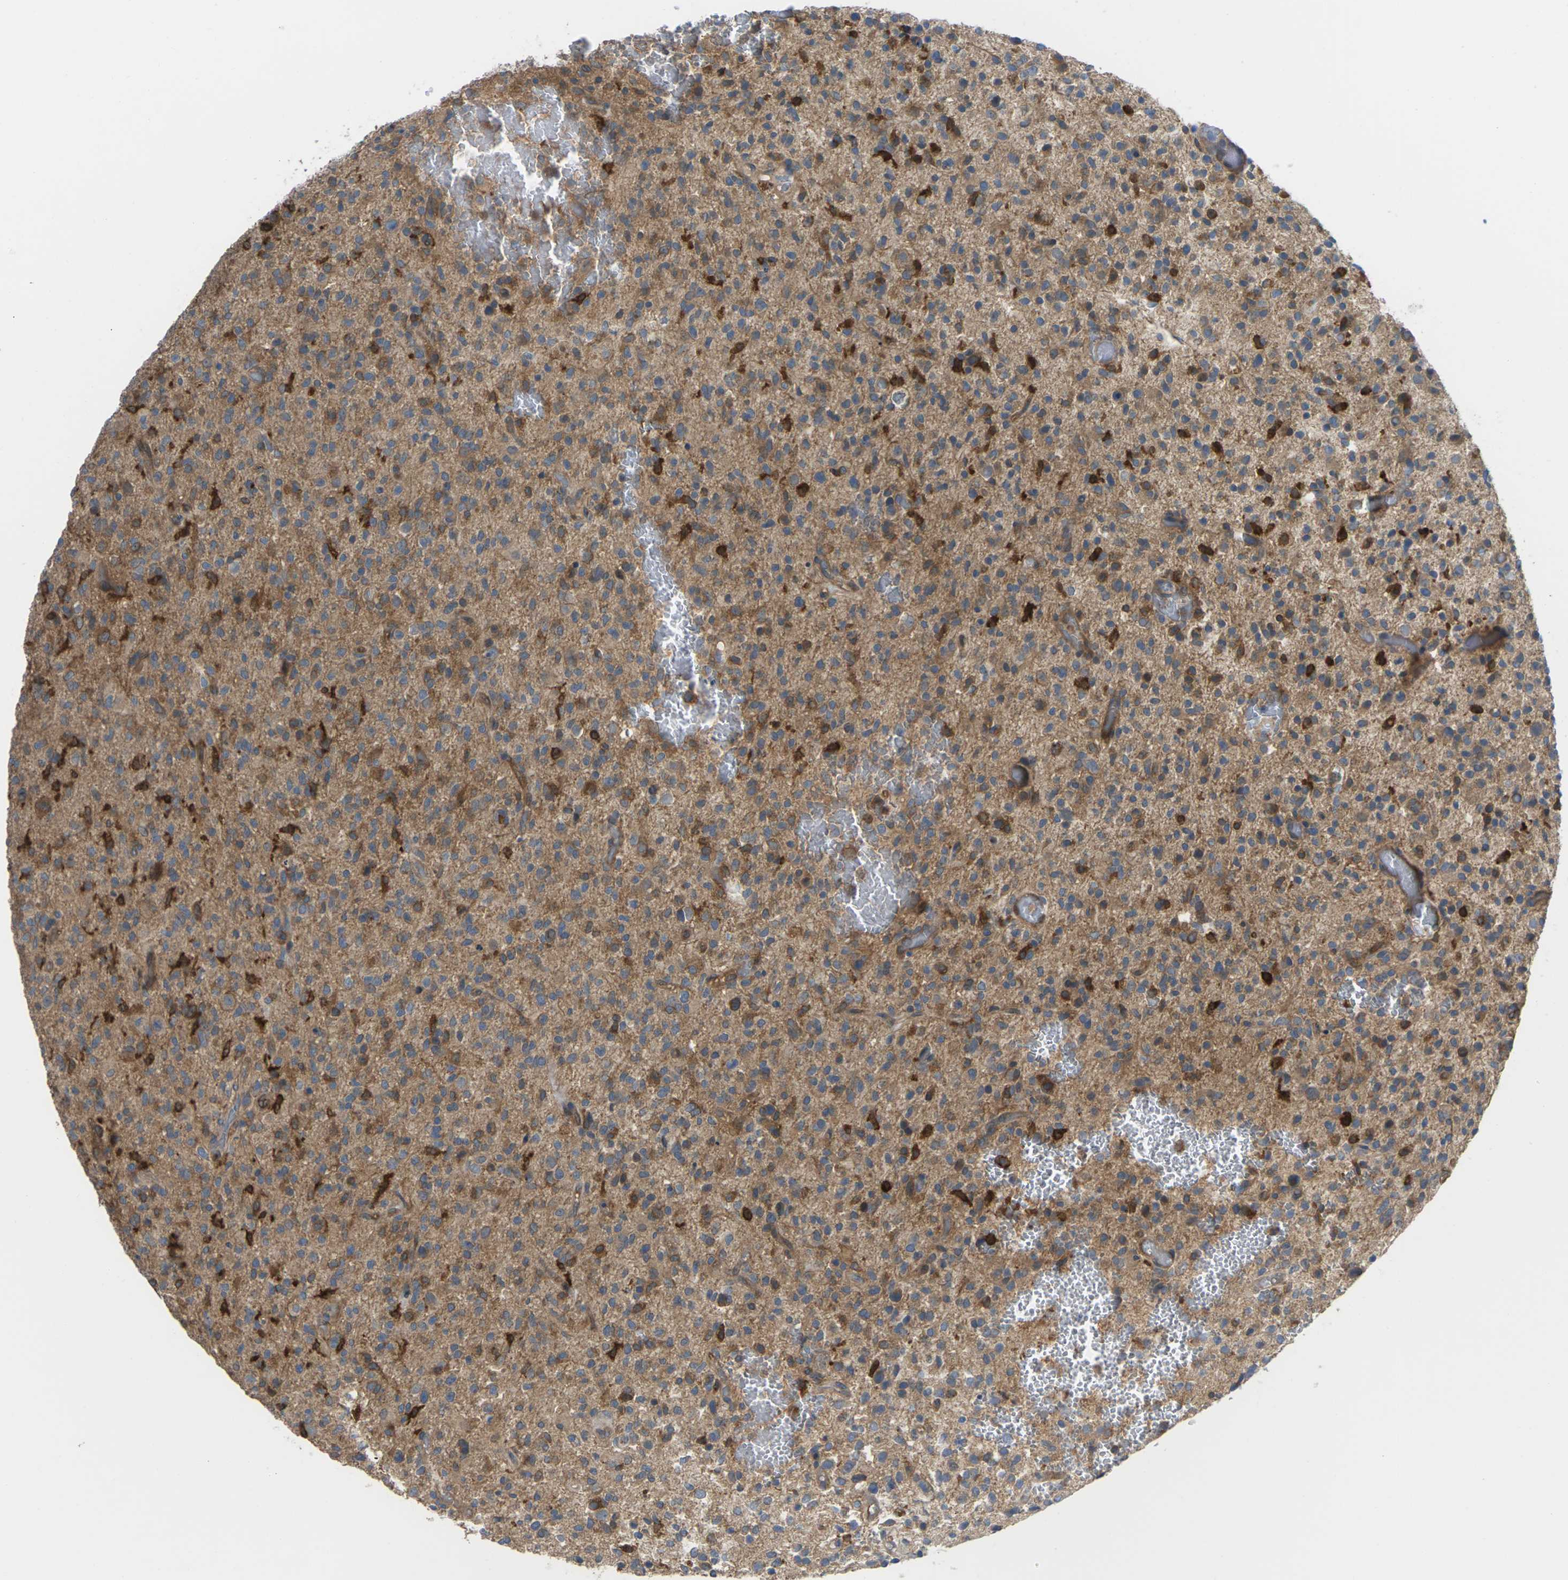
{"staining": {"intensity": "strong", "quantity": "25%-75%", "location": "cytoplasmic/membranous"}, "tissue": "glioma", "cell_type": "Tumor cells", "image_type": "cancer", "snomed": [{"axis": "morphology", "description": "Glioma, malignant, High grade"}, {"axis": "topography", "description": "Brain"}], "caption": "Protein staining demonstrates strong cytoplasmic/membranous positivity in about 25%-75% of tumor cells in malignant glioma (high-grade). (DAB (3,3'-diaminobenzidine) IHC with brightfield microscopy, high magnification).", "gene": "TIAM1", "patient": {"sex": "male", "age": 71}}